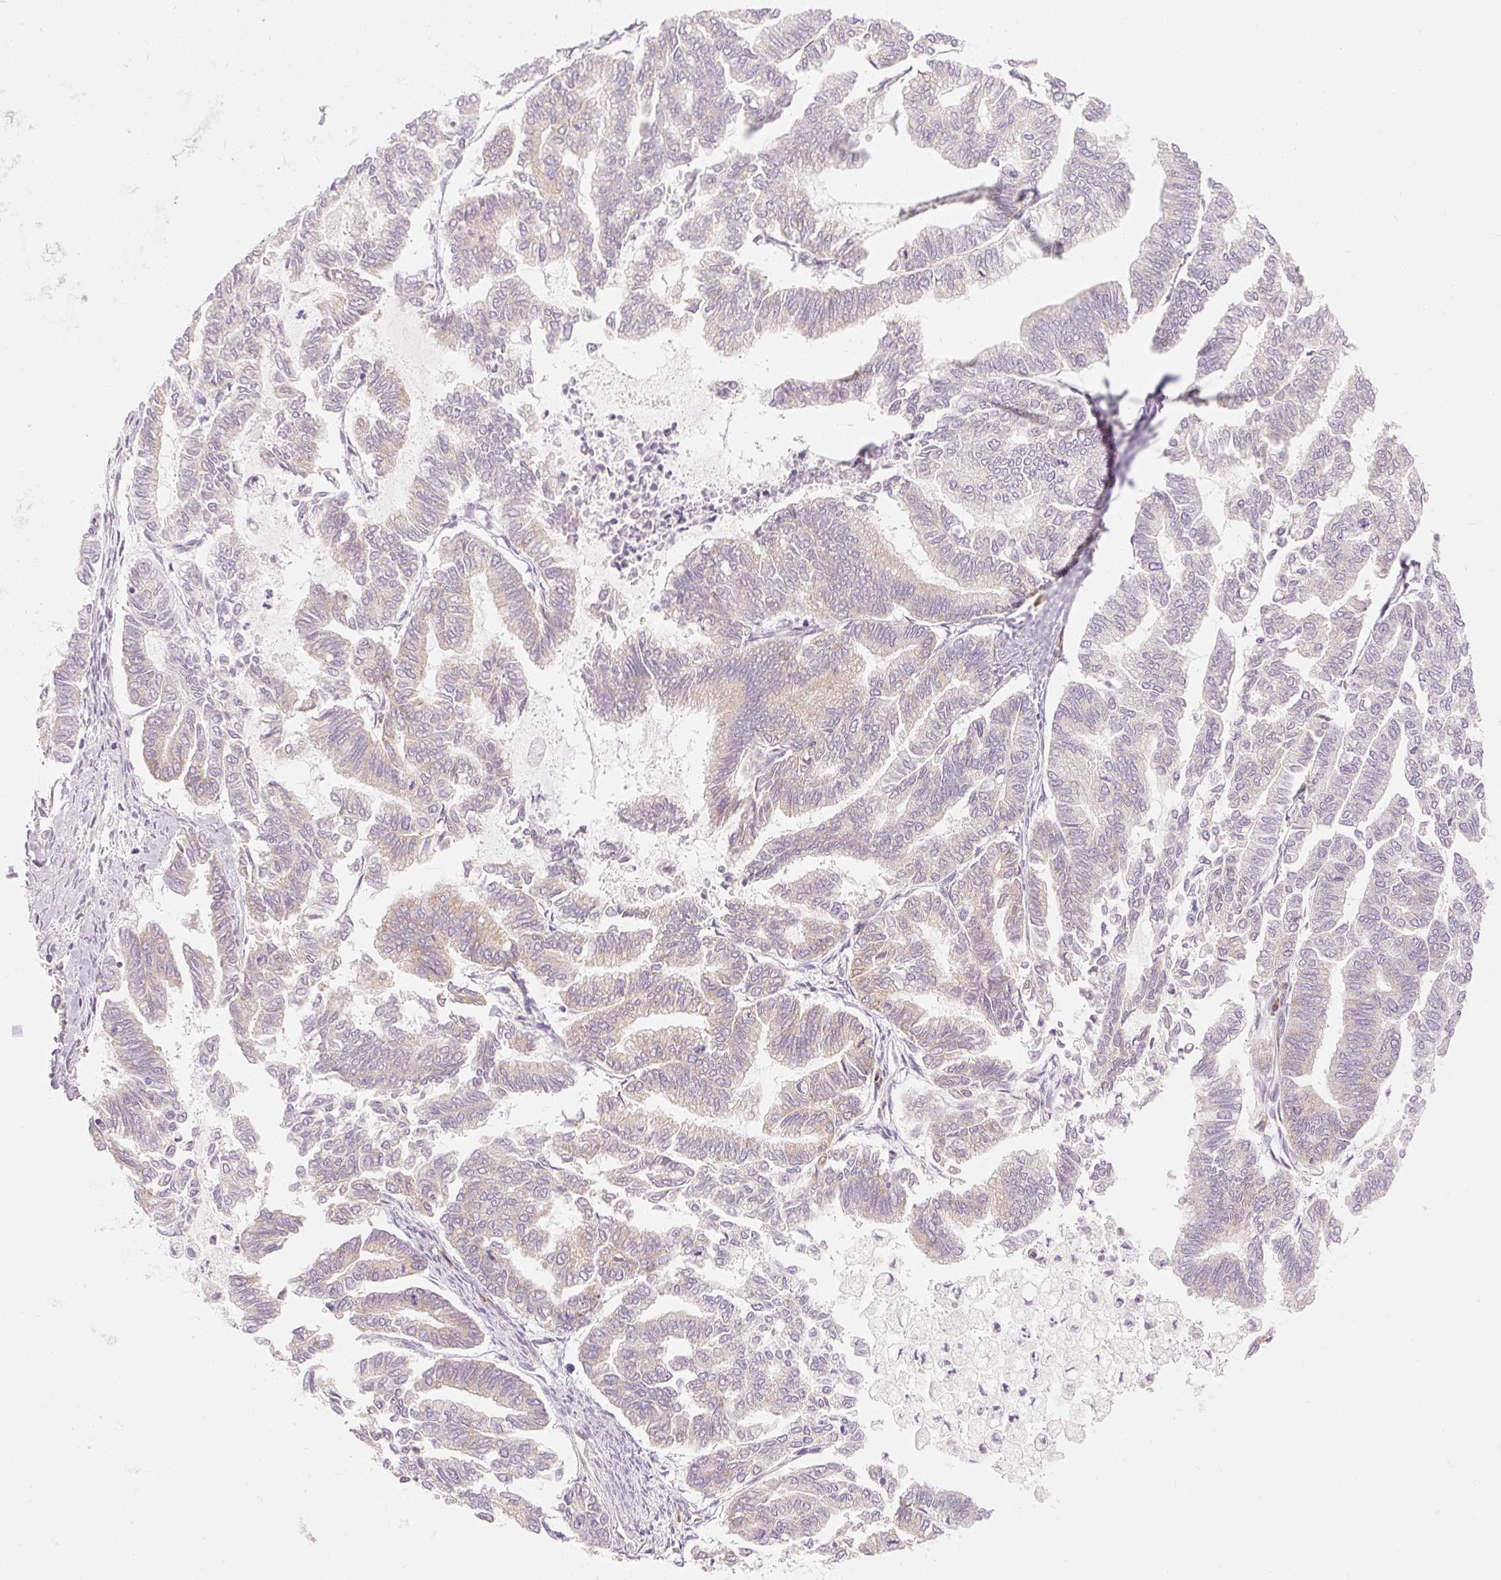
{"staining": {"intensity": "negative", "quantity": "none", "location": "none"}, "tissue": "endometrial cancer", "cell_type": "Tumor cells", "image_type": "cancer", "snomed": [{"axis": "morphology", "description": "Adenocarcinoma, NOS"}, {"axis": "topography", "description": "Endometrium"}], "caption": "Tumor cells show no significant staining in adenocarcinoma (endometrial).", "gene": "MYO1D", "patient": {"sex": "female", "age": 79}}